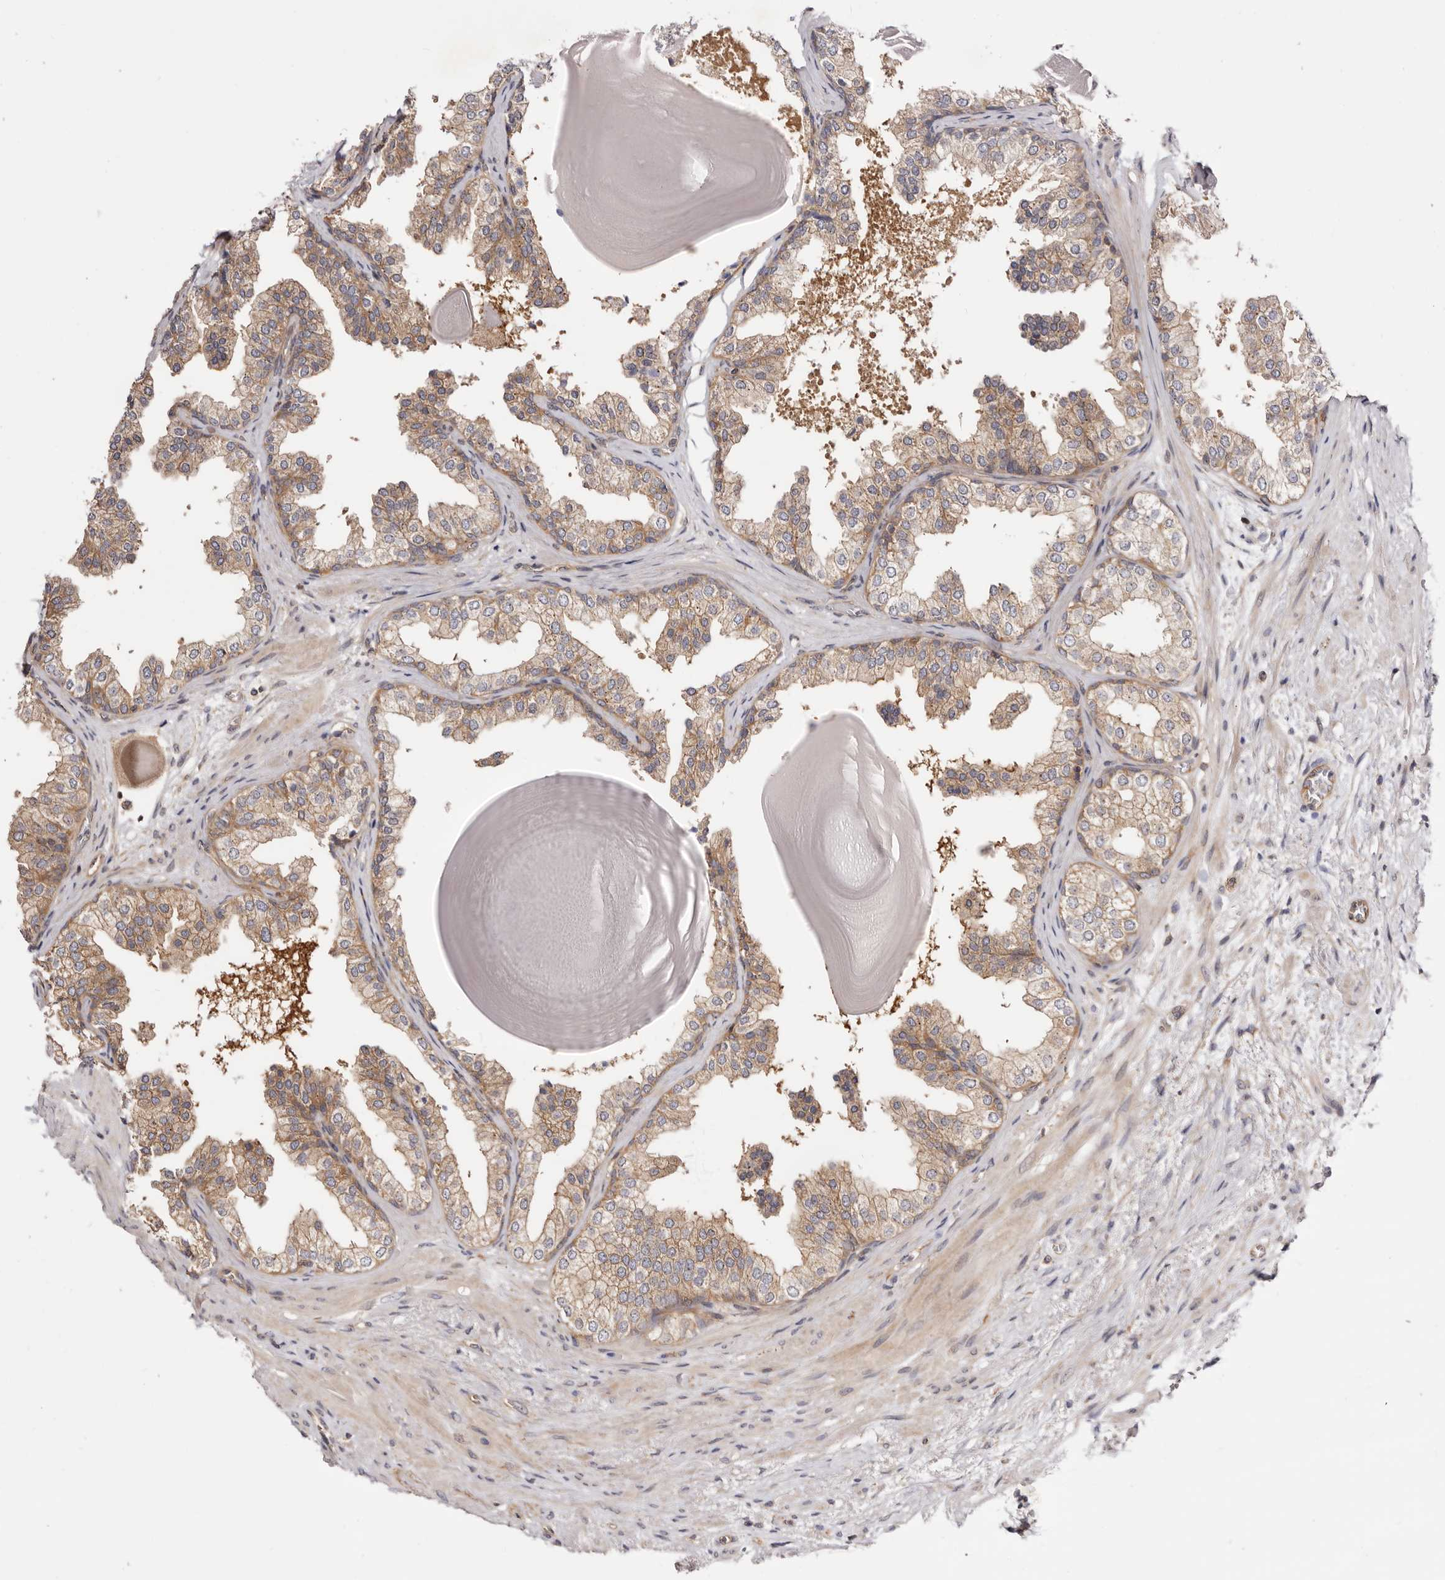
{"staining": {"intensity": "moderate", "quantity": "25%-75%", "location": "cytoplasmic/membranous"}, "tissue": "prostate", "cell_type": "Glandular cells", "image_type": "normal", "snomed": [{"axis": "morphology", "description": "Normal tissue, NOS"}, {"axis": "topography", "description": "Prostate"}], "caption": "Normal prostate demonstrates moderate cytoplasmic/membranous positivity in approximately 25%-75% of glandular cells (brown staining indicates protein expression, while blue staining denotes nuclei)..", "gene": "PANK4", "patient": {"sex": "male", "age": 48}}